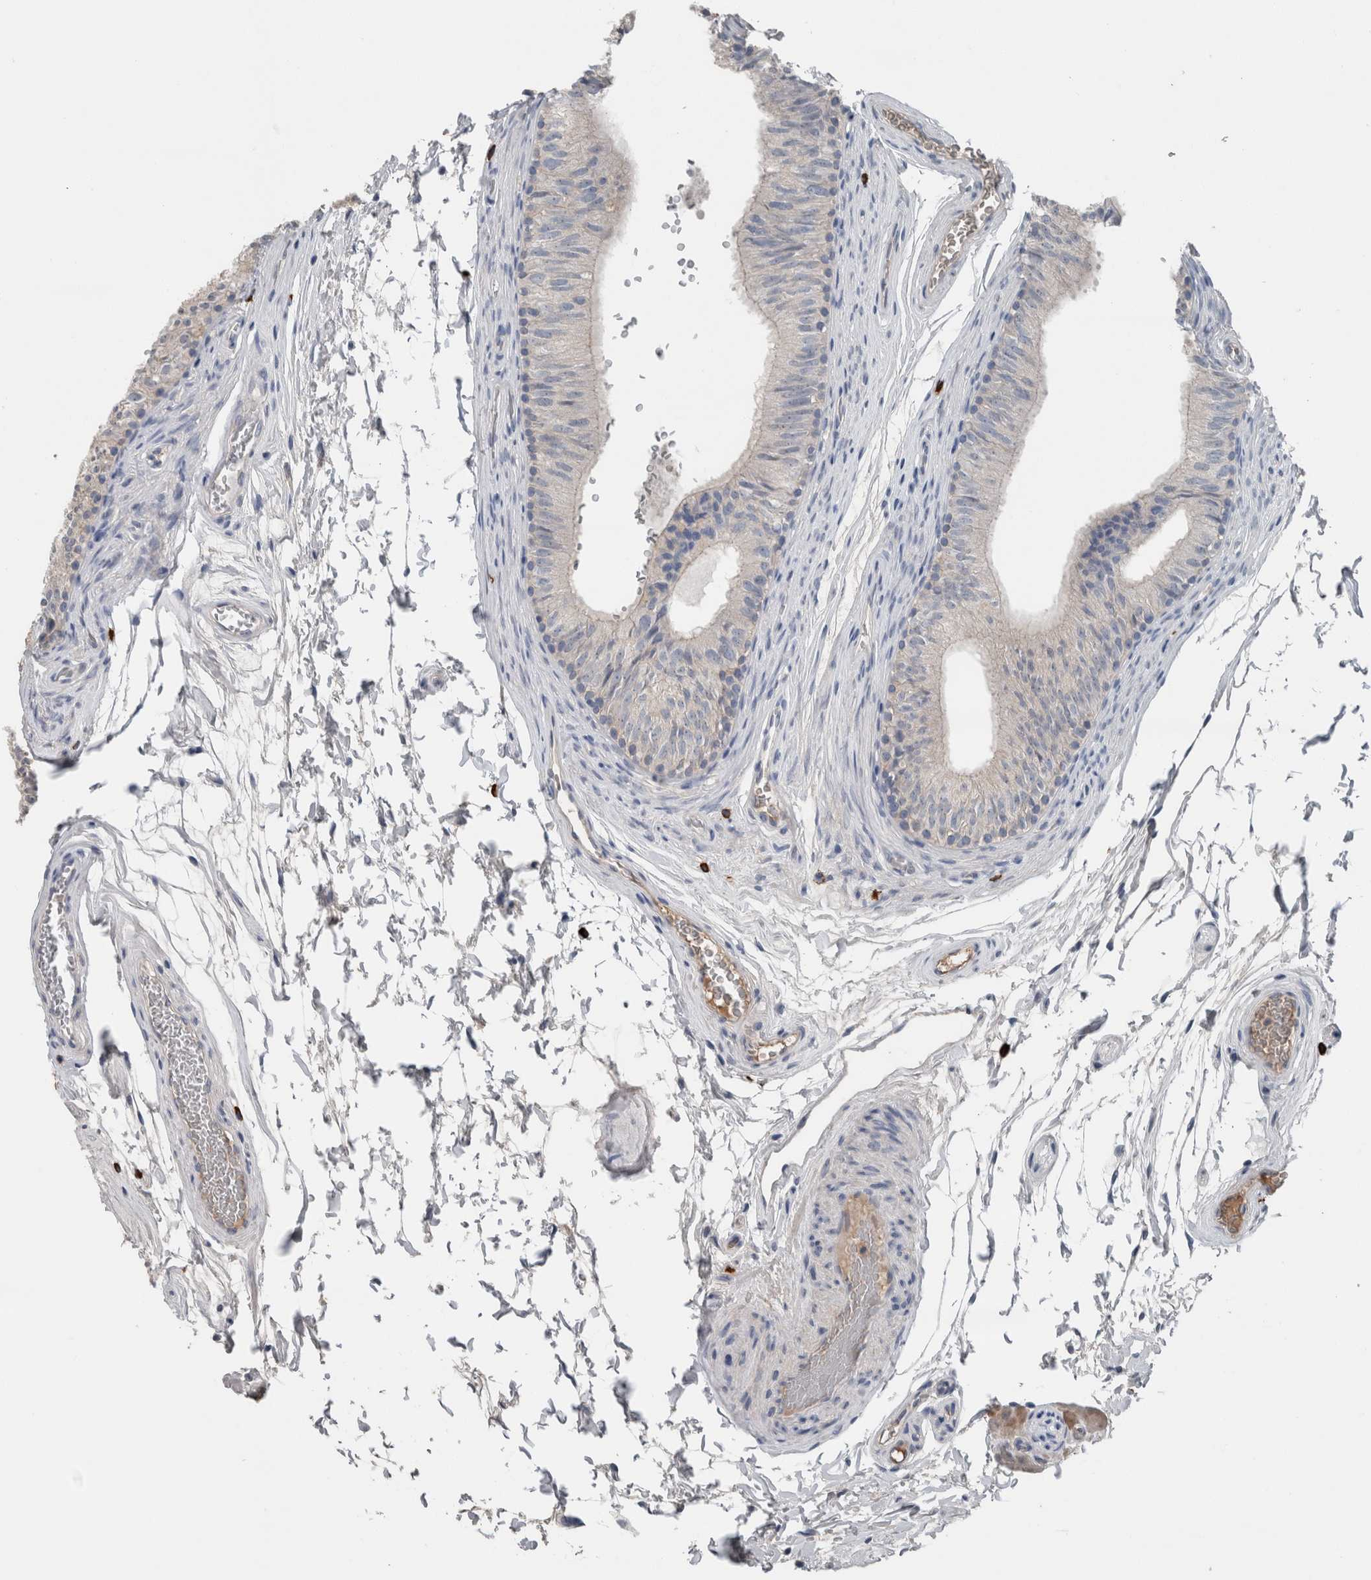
{"staining": {"intensity": "negative", "quantity": "none", "location": "none"}, "tissue": "epididymis", "cell_type": "Glandular cells", "image_type": "normal", "snomed": [{"axis": "morphology", "description": "Normal tissue, NOS"}, {"axis": "topography", "description": "Epididymis"}], "caption": "The immunohistochemistry (IHC) micrograph has no significant staining in glandular cells of epididymis. (Brightfield microscopy of DAB IHC at high magnification).", "gene": "CRNN", "patient": {"sex": "male", "age": 36}}